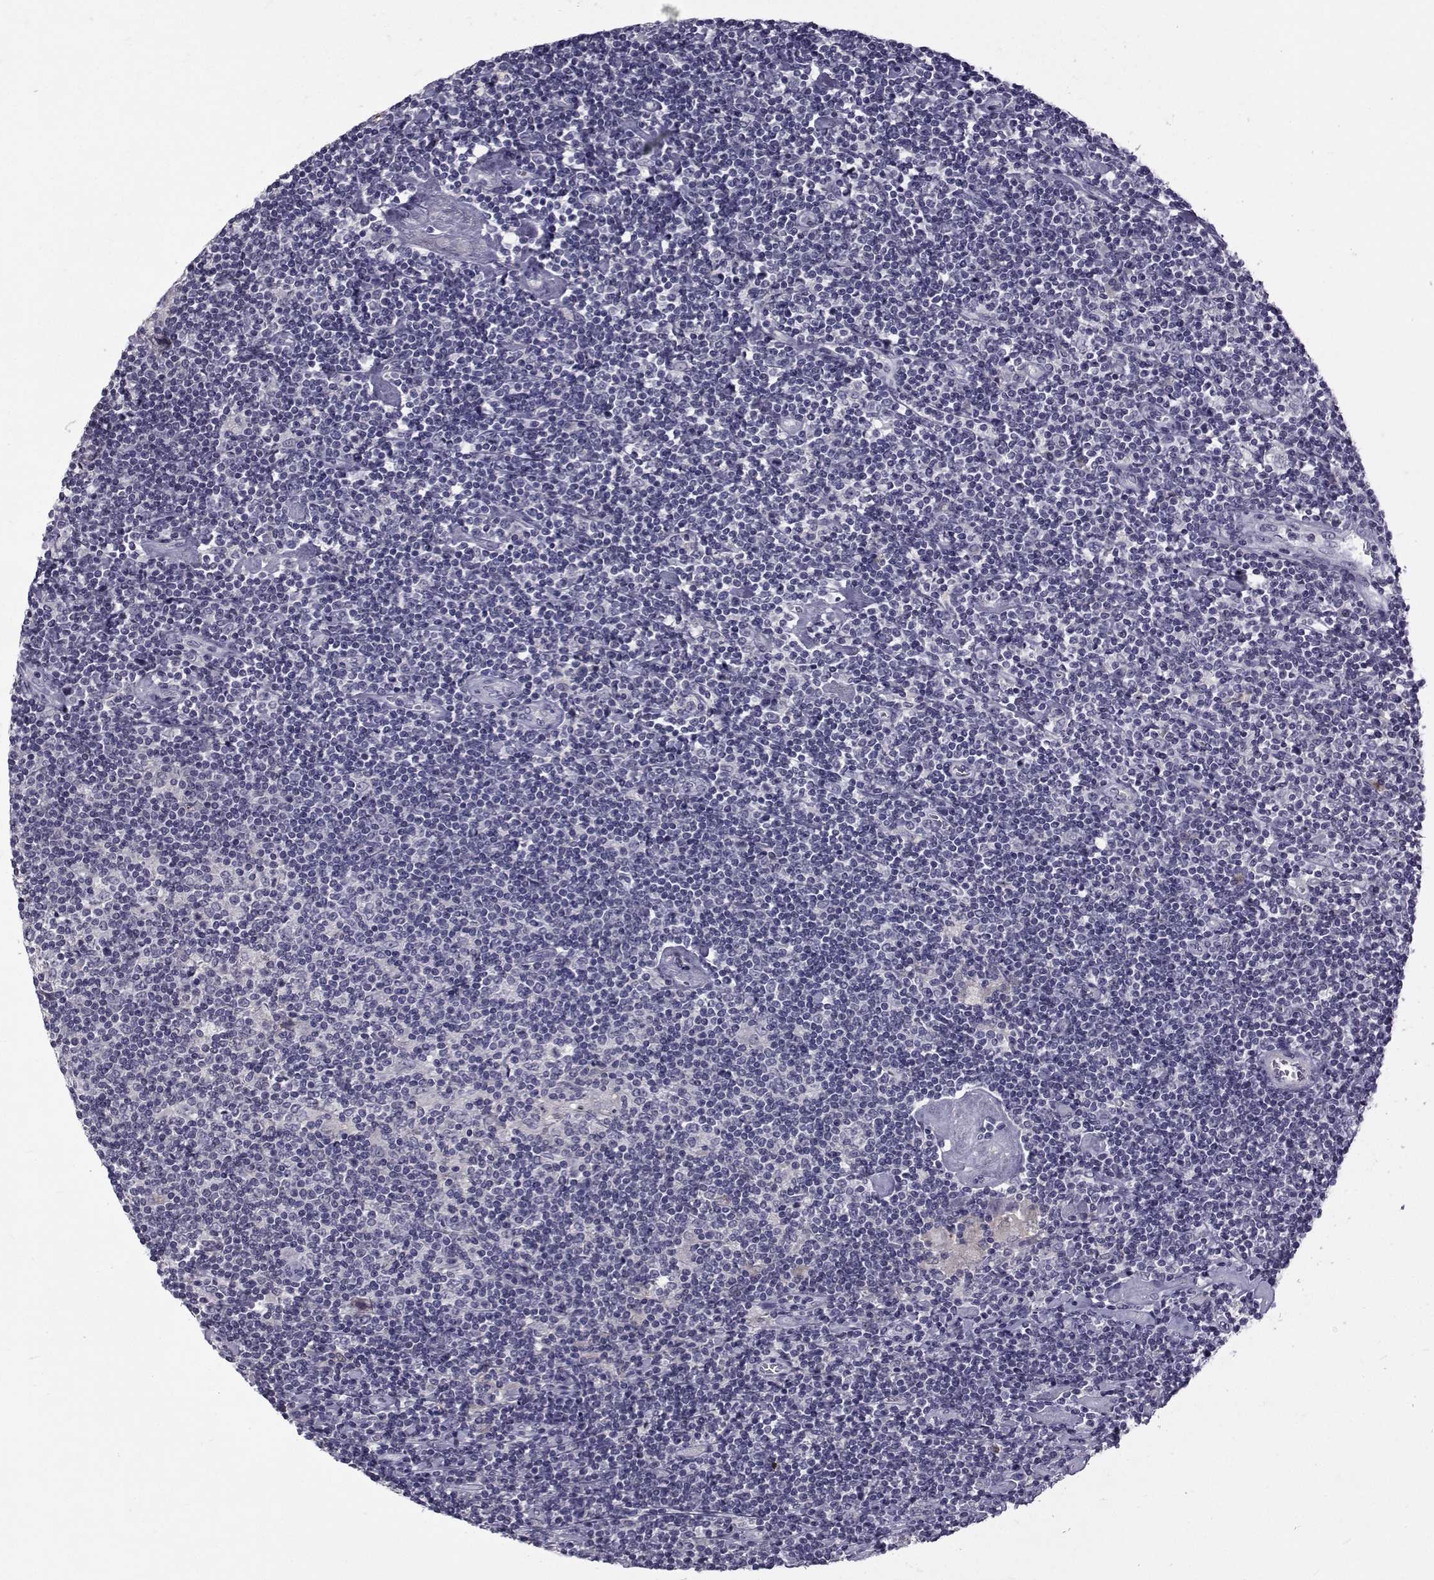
{"staining": {"intensity": "negative", "quantity": "none", "location": "none"}, "tissue": "lymphoma", "cell_type": "Tumor cells", "image_type": "cancer", "snomed": [{"axis": "morphology", "description": "Hodgkin's disease, NOS"}, {"axis": "topography", "description": "Lymph node"}], "caption": "DAB immunohistochemical staining of Hodgkin's disease reveals no significant expression in tumor cells. Nuclei are stained in blue.", "gene": "TNFRSF11B", "patient": {"sex": "male", "age": 40}}